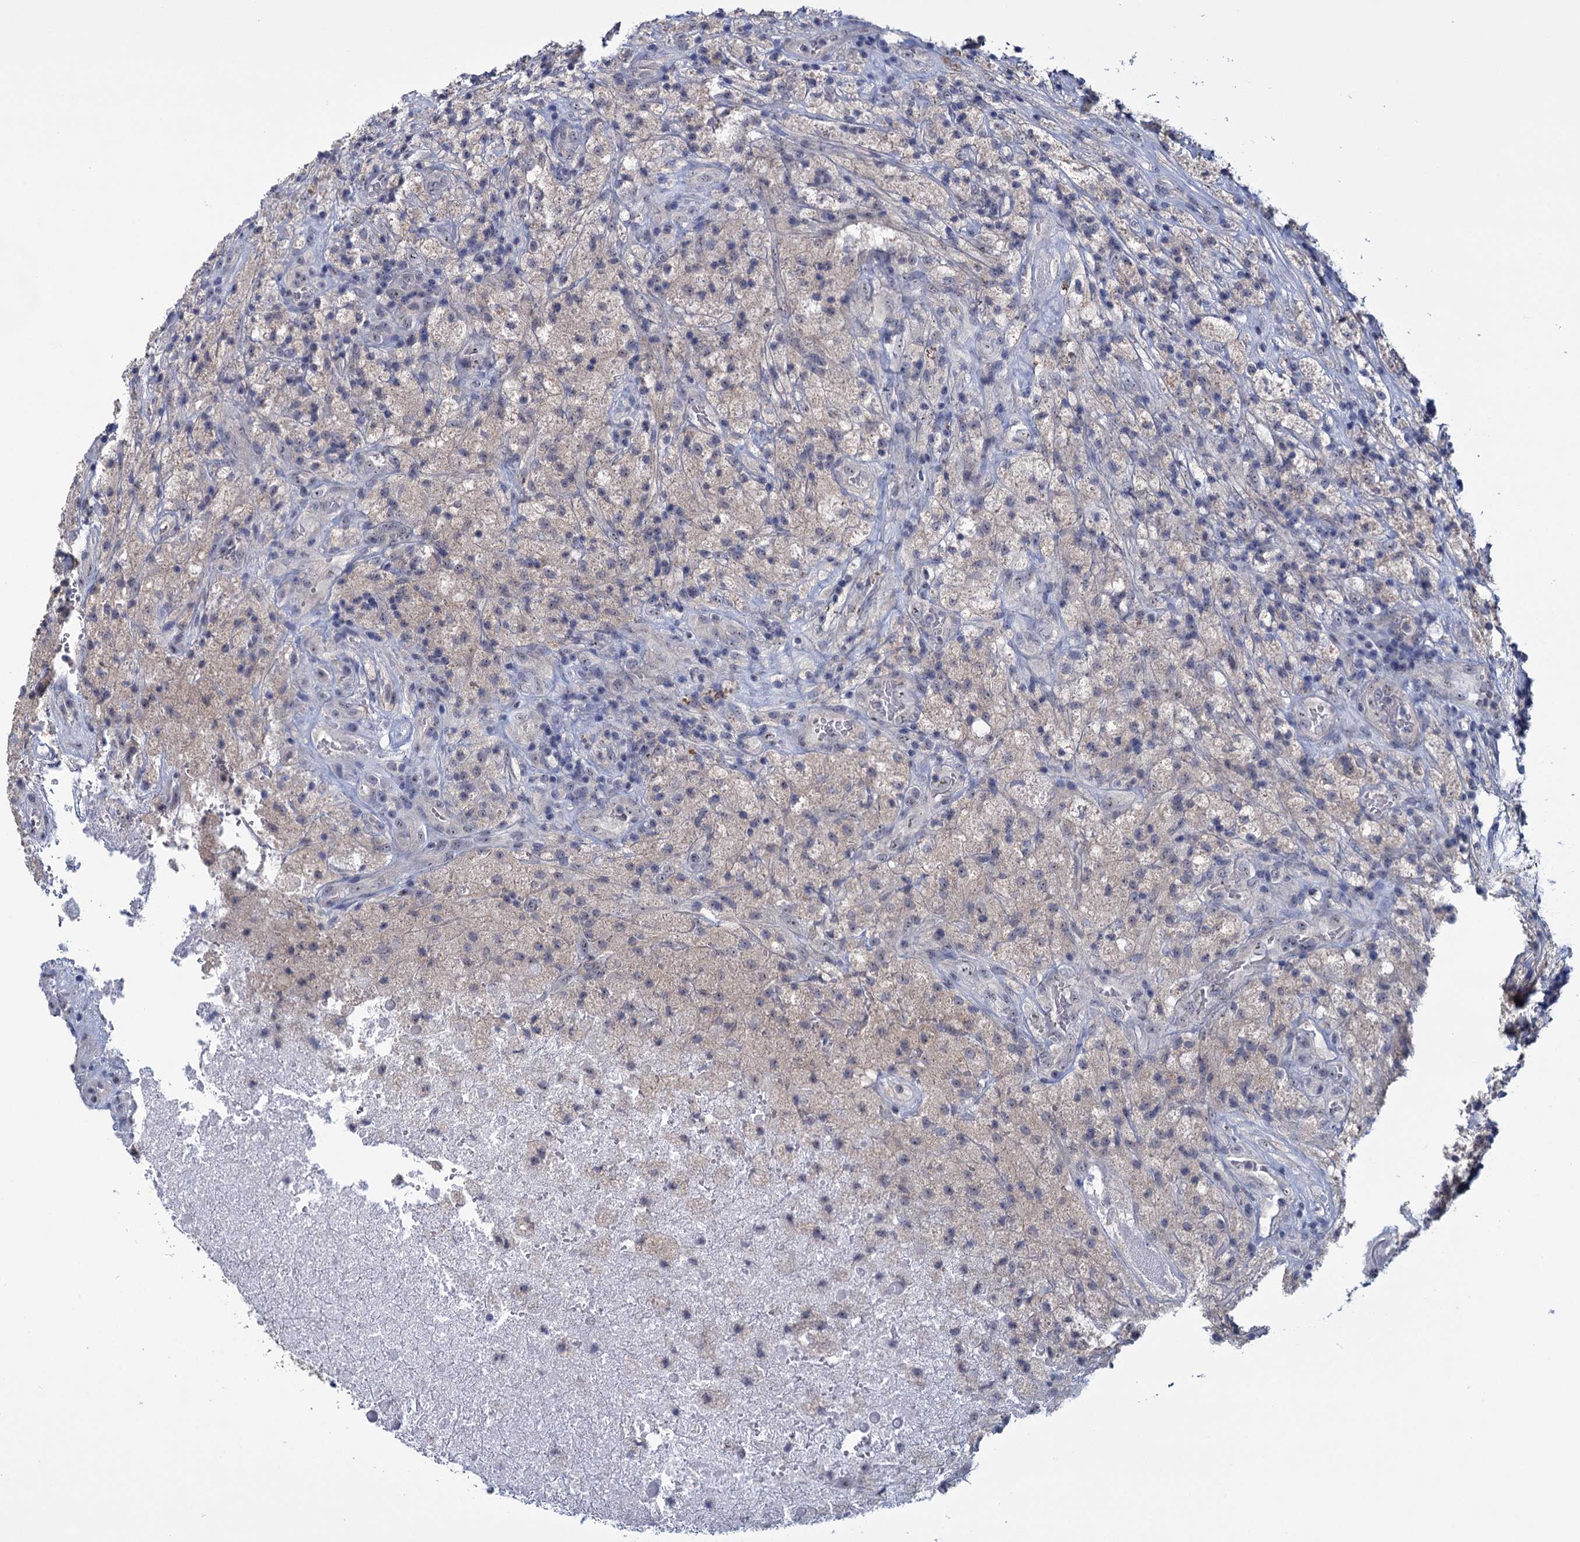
{"staining": {"intensity": "negative", "quantity": "none", "location": "none"}, "tissue": "glioma", "cell_type": "Tumor cells", "image_type": "cancer", "snomed": [{"axis": "morphology", "description": "Glioma, malignant, High grade"}, {"axis": "topography", "description": "Brain"}], "caption": "Immunohistochemistry histopathology image of high-grade glioma (malignant) stained for a protein (brown), which exhibits no positivity in tumor cells.", "gene": "SFN", "patient": {"sex": "male", "age": 69}}